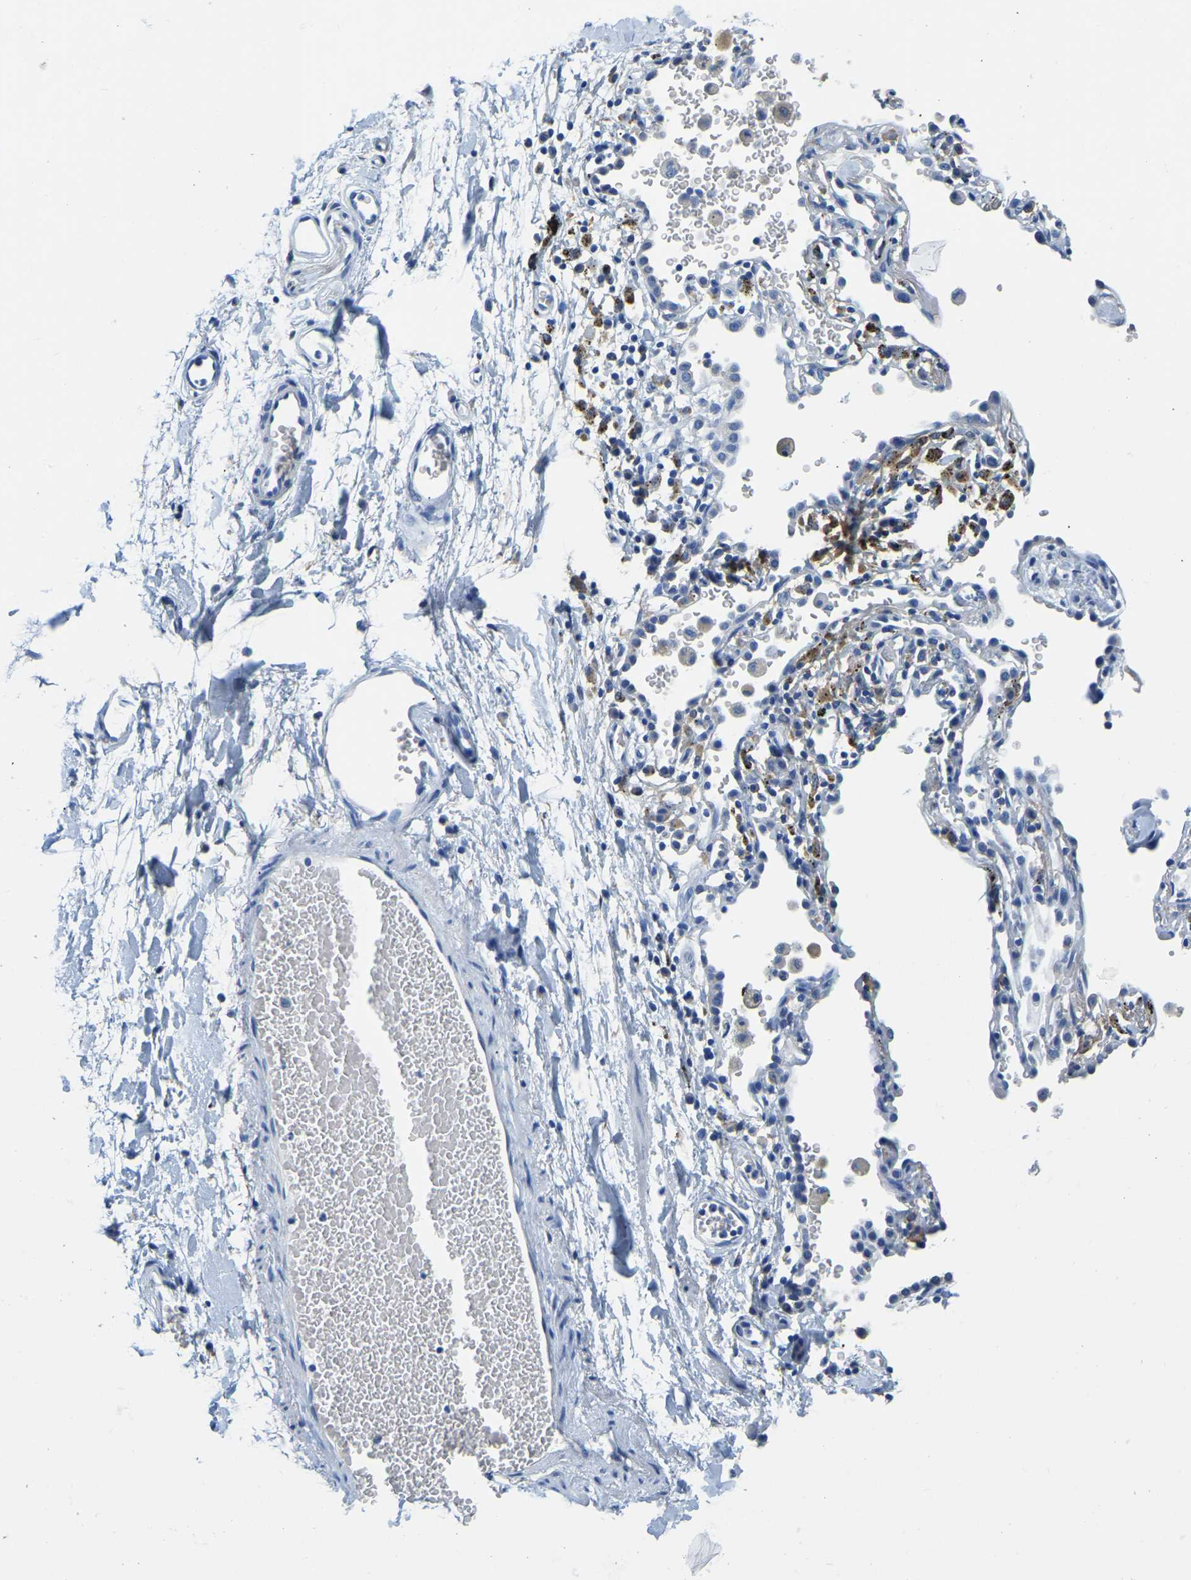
{"staining": {"intensity": "negative", "quantity": "none", "location": "none"}, "tissue": "adipose tissue", "cell_type": "Adipocytes", "image_type": "normal", "snomed": [{"axis": "morphology", "description": "Normal tissue, NOS"}, {"axis": "topography", "description": "Cartilage tissue"}, {"axis": "topography", "description": "Bronchus"}], "caption": "The micrograph shows no staining of adipocytes in unremarkable adipose tissue. Brightfield microscopy of IHC stained with DAB (brown) and hematoxylin (blue), captured at high magnification.", "gene": "ZDHHC13", "patient": {"sex": "female", "age": 53}}